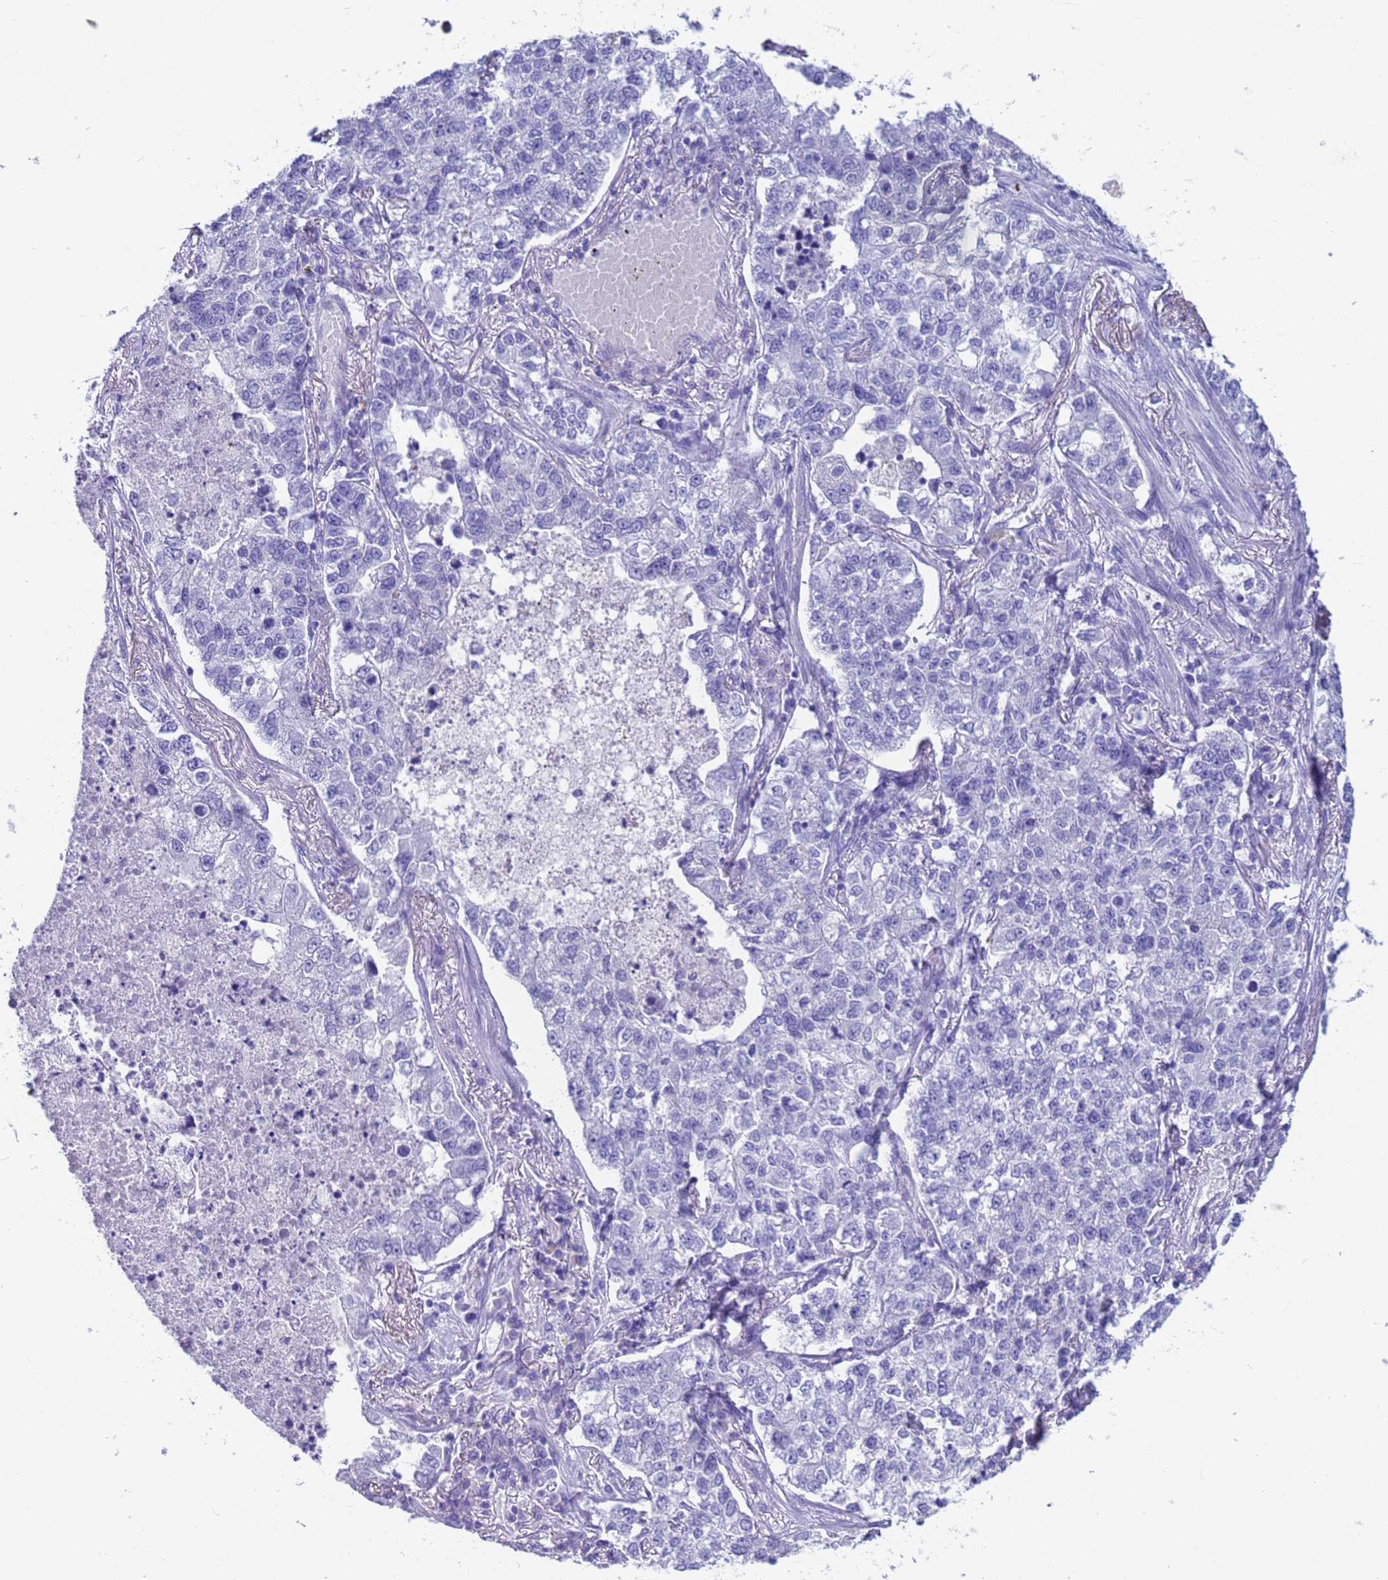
{"staining": {"intensity": "negative", "quantity": "none", "location": "none"}, "tissue": "lung cancer", "cell_type": "Tumor cells", "image_type": "cancer", "snomed": [{"axis": "morphology", "description": "Adenocarcinoma, NOS"}, {"axis": "topography", "description": "Lung"}], "caption": "High magnification brightfield microscopy of lung cancer (adenocarcinoma) stained with DAB (brown) and counterstained with hematoxylin (blue): tumor cells show no significant positivity. (IHC, brightfield microscopy, high magnification).", "gene": "CKM", "patient": {"sex": "male", "age": 49}}